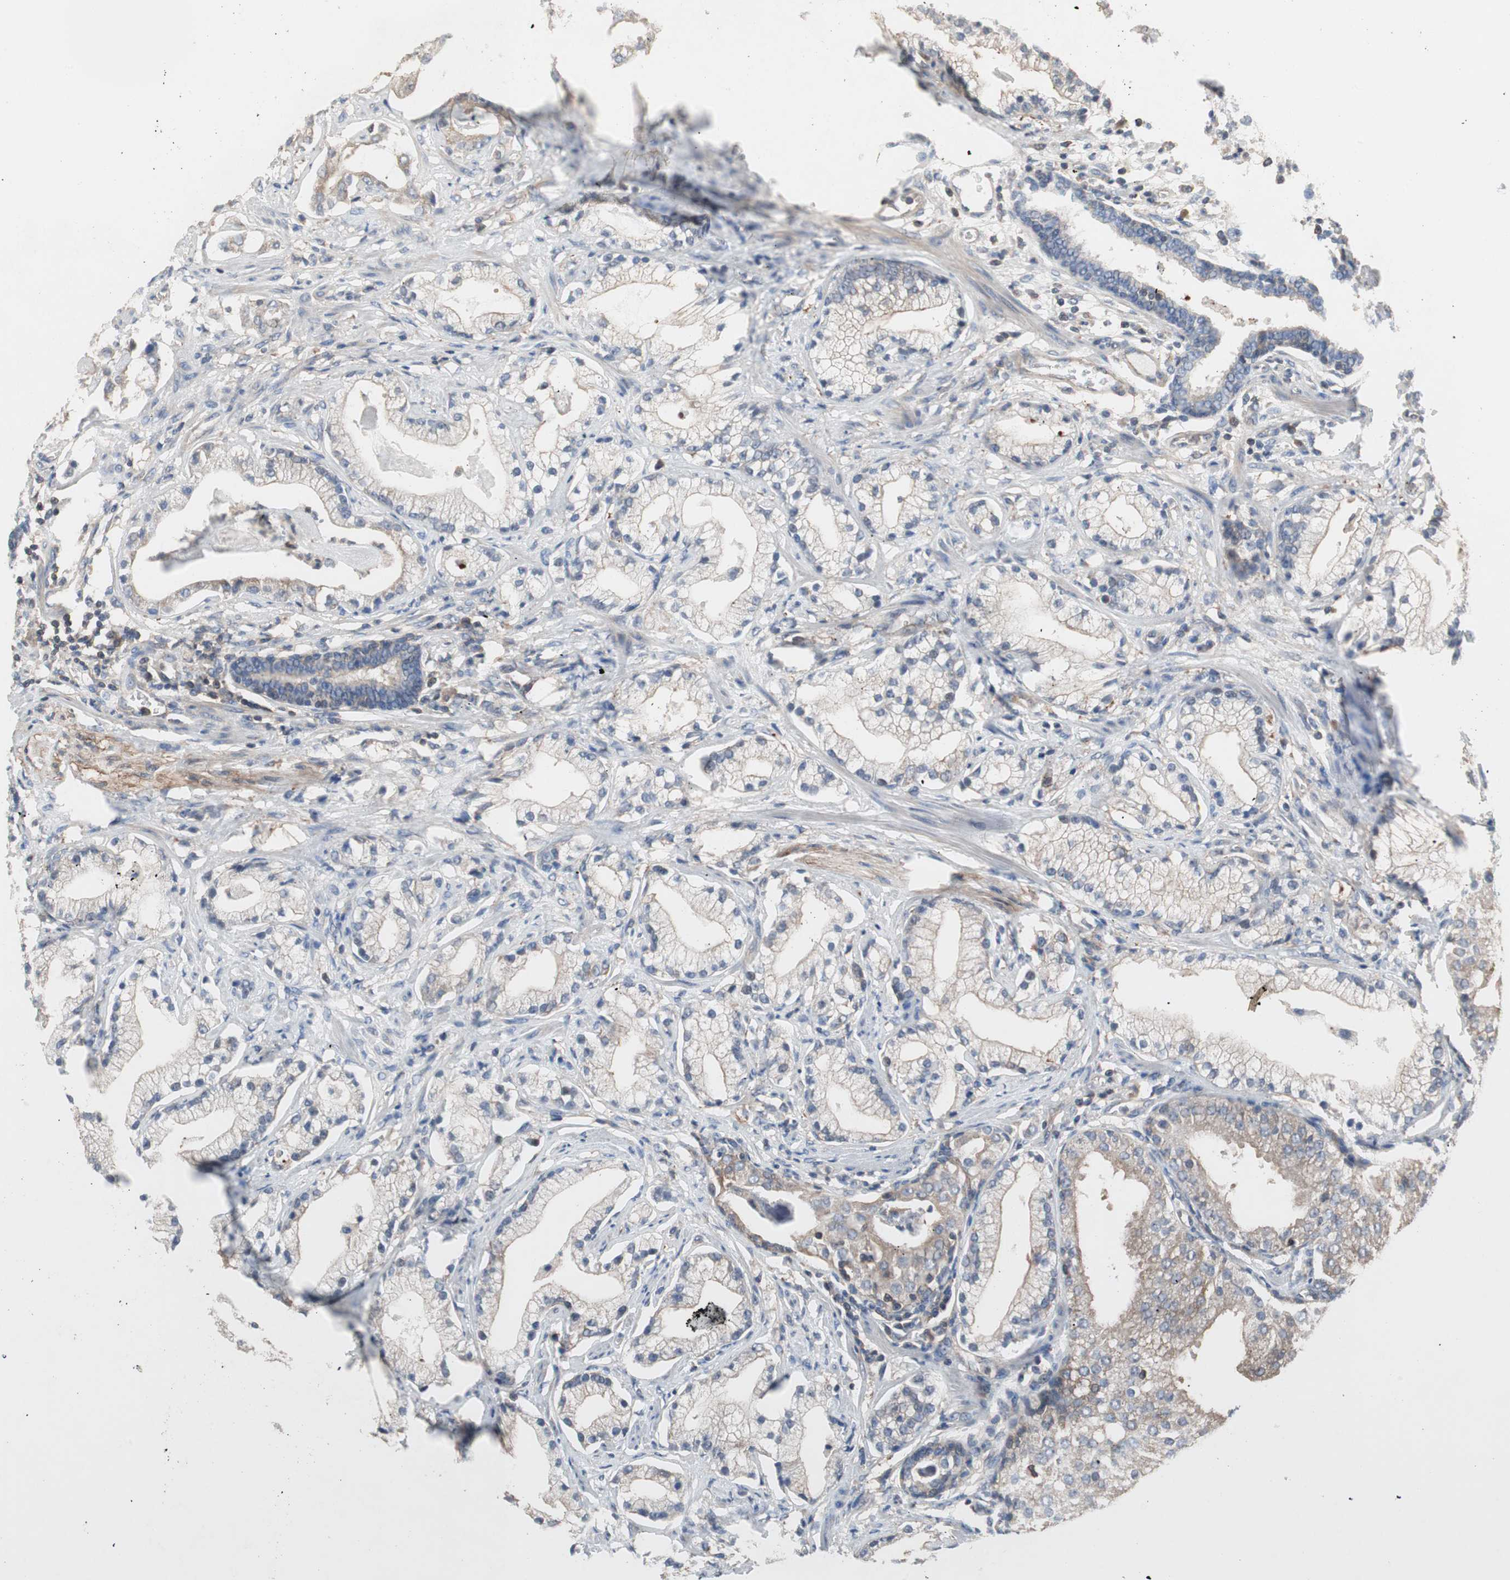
{"staining": {"intensity": "weak", "quantity": "25%-75%", "location": "cytoplasmic/membranous"}, "tissue": "prostate cancer", "cell_type": "Tumor cells", "image_type": "cancer", "snomed": [{"axis": "morphology", "description": "Adenocarcinoma, Low grade"}, {"axis": "topography", "description": "Prostate"}], "caption": "This is a photomicrograph of immunohistochemistry staining of low-grade adenocarcinoma (prostate), which shows weak expression in the cytoplasmic/membranous of tumor cells.", "gene": "MAP4K2", "patient": {"sex": "male", "age": 59}}